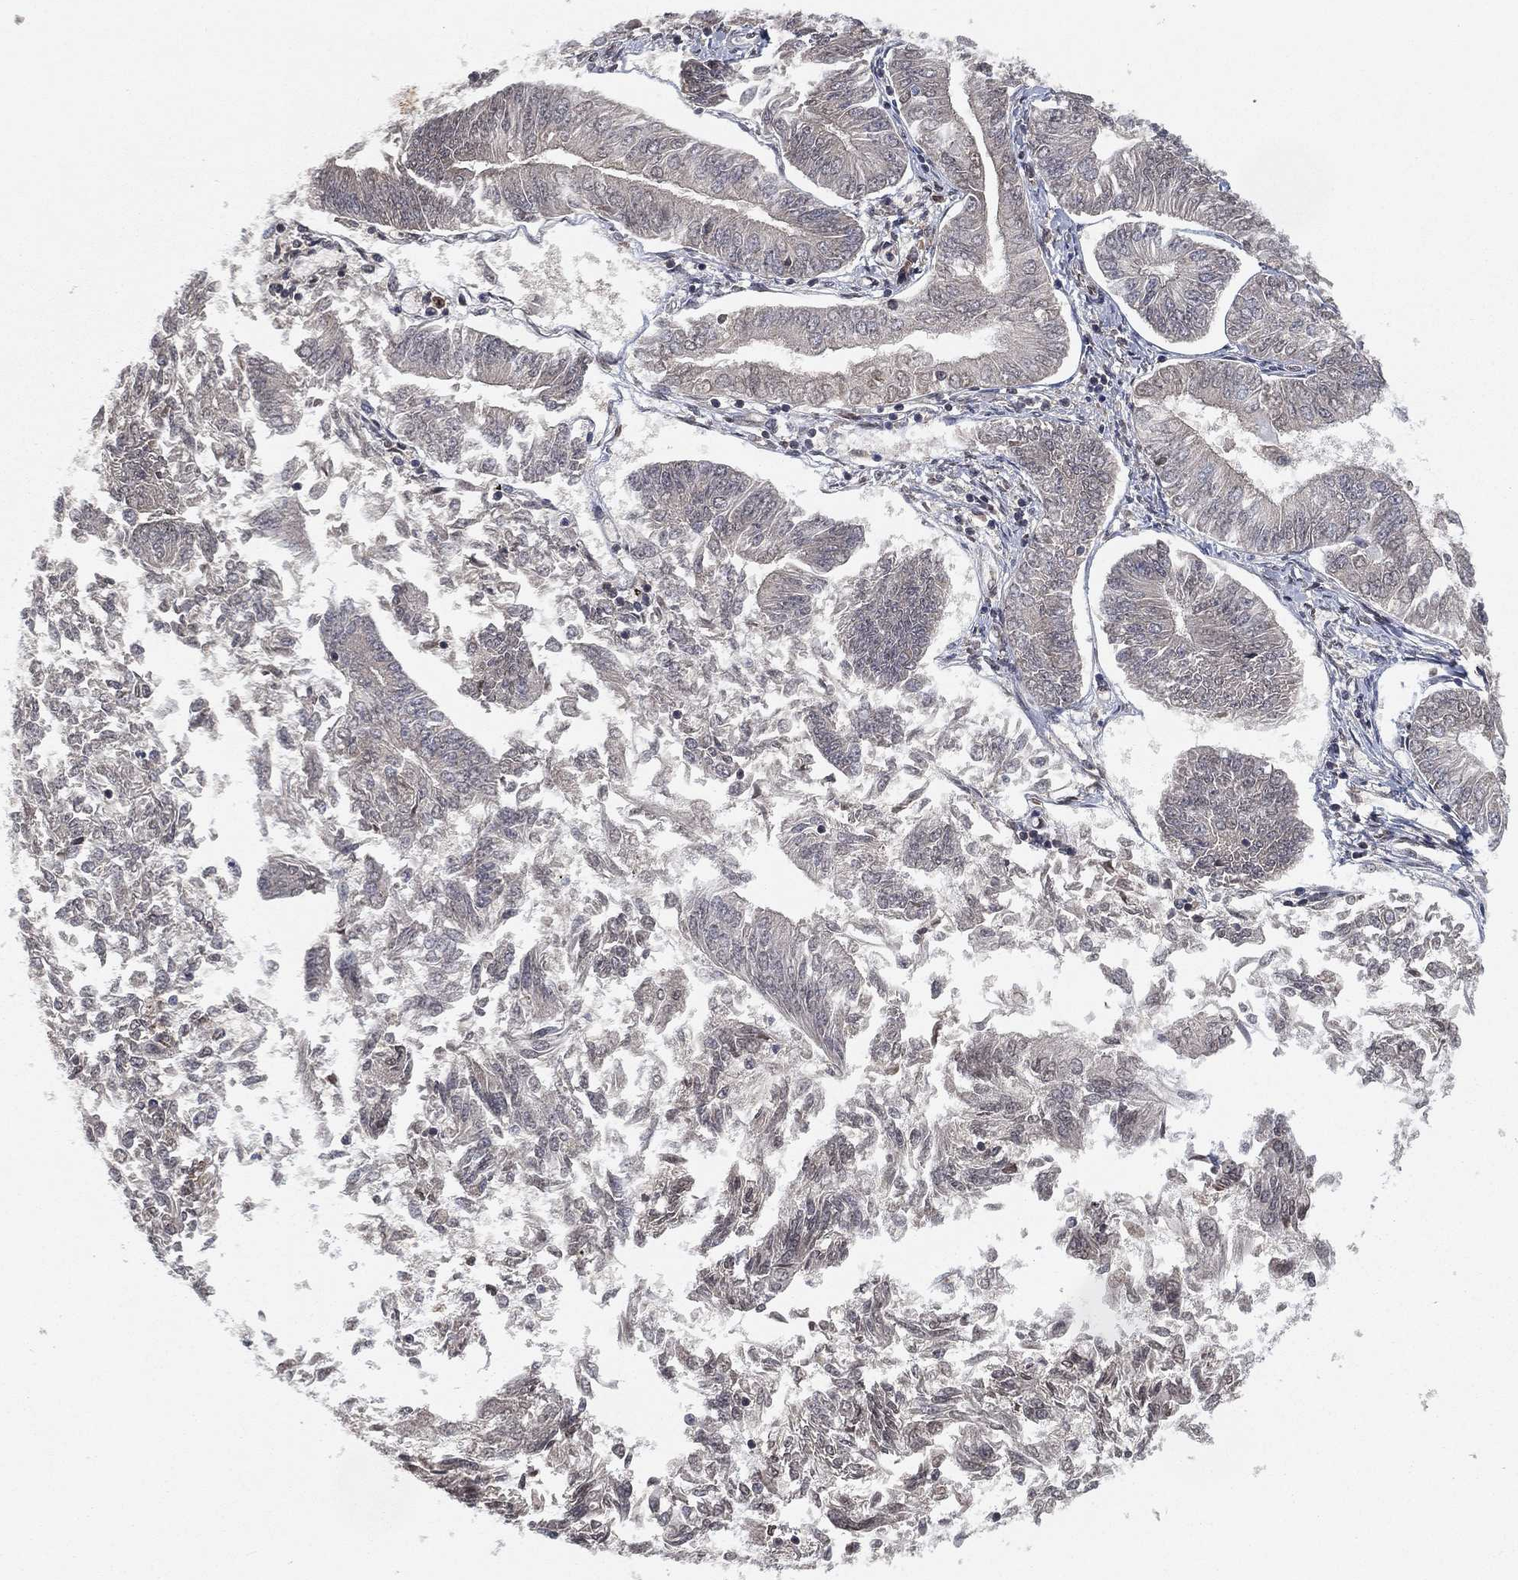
{"staining": {"intensity": "negative", "quantity": "none", "location": "none"}, "tissue": "endometrial cancer", "cell_type": "Tumor cells", "image_type": "cancer", "snomed": [{"axis": "morphology", "description": "Adenocarcinoma, NOS"}, {"axis": "topography", "description": "Endometrium"}], "caption": "Micrograph shows no significant protein expression in tumor cells of endometrial adenocarcinoma.", "gene": "UBA5", "patient": {"sex": "female", "age": 58}}